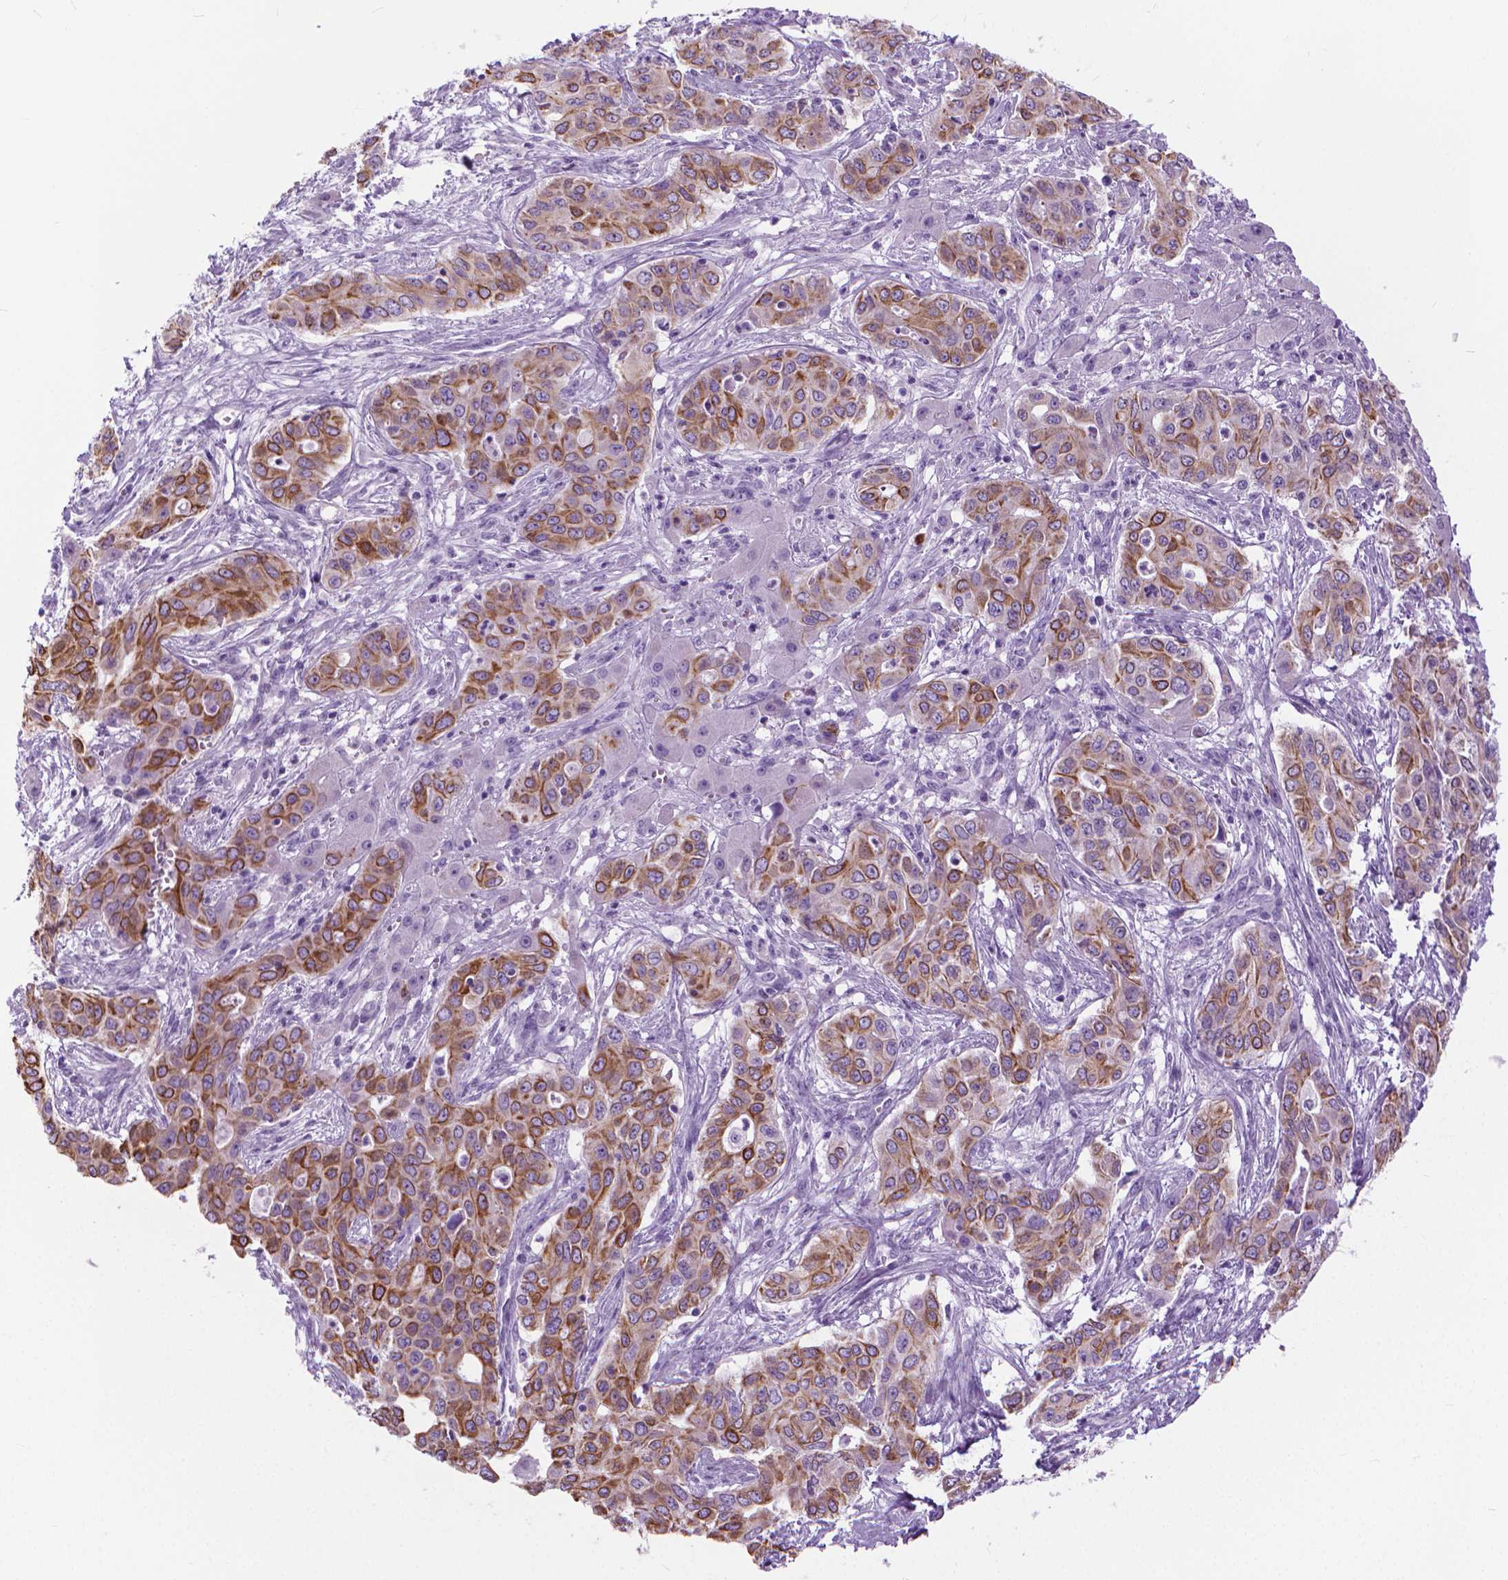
{"staining": {"intensity": "strong", "quantity": "25%-75%", "location": "cytoplasmic/membranous"}, "tissue": "liver cancer", "cell_type": "Tumor cells", "image_type": "cancer", "snomed": [{"axis": "morphology", "description": "Cholangiocarcinoma"}, {"axis": "topography", "description": "Liver"}], "caption": "This micrograph exhibits immunohistochemistry (IHC) staining of human liver cancer, with high strong cytoplasmic/membranous staining in approximately 25%-75% of tumor cells.", "gene": "HTR2B", "patient": {"sex": "female", "age": 65}}